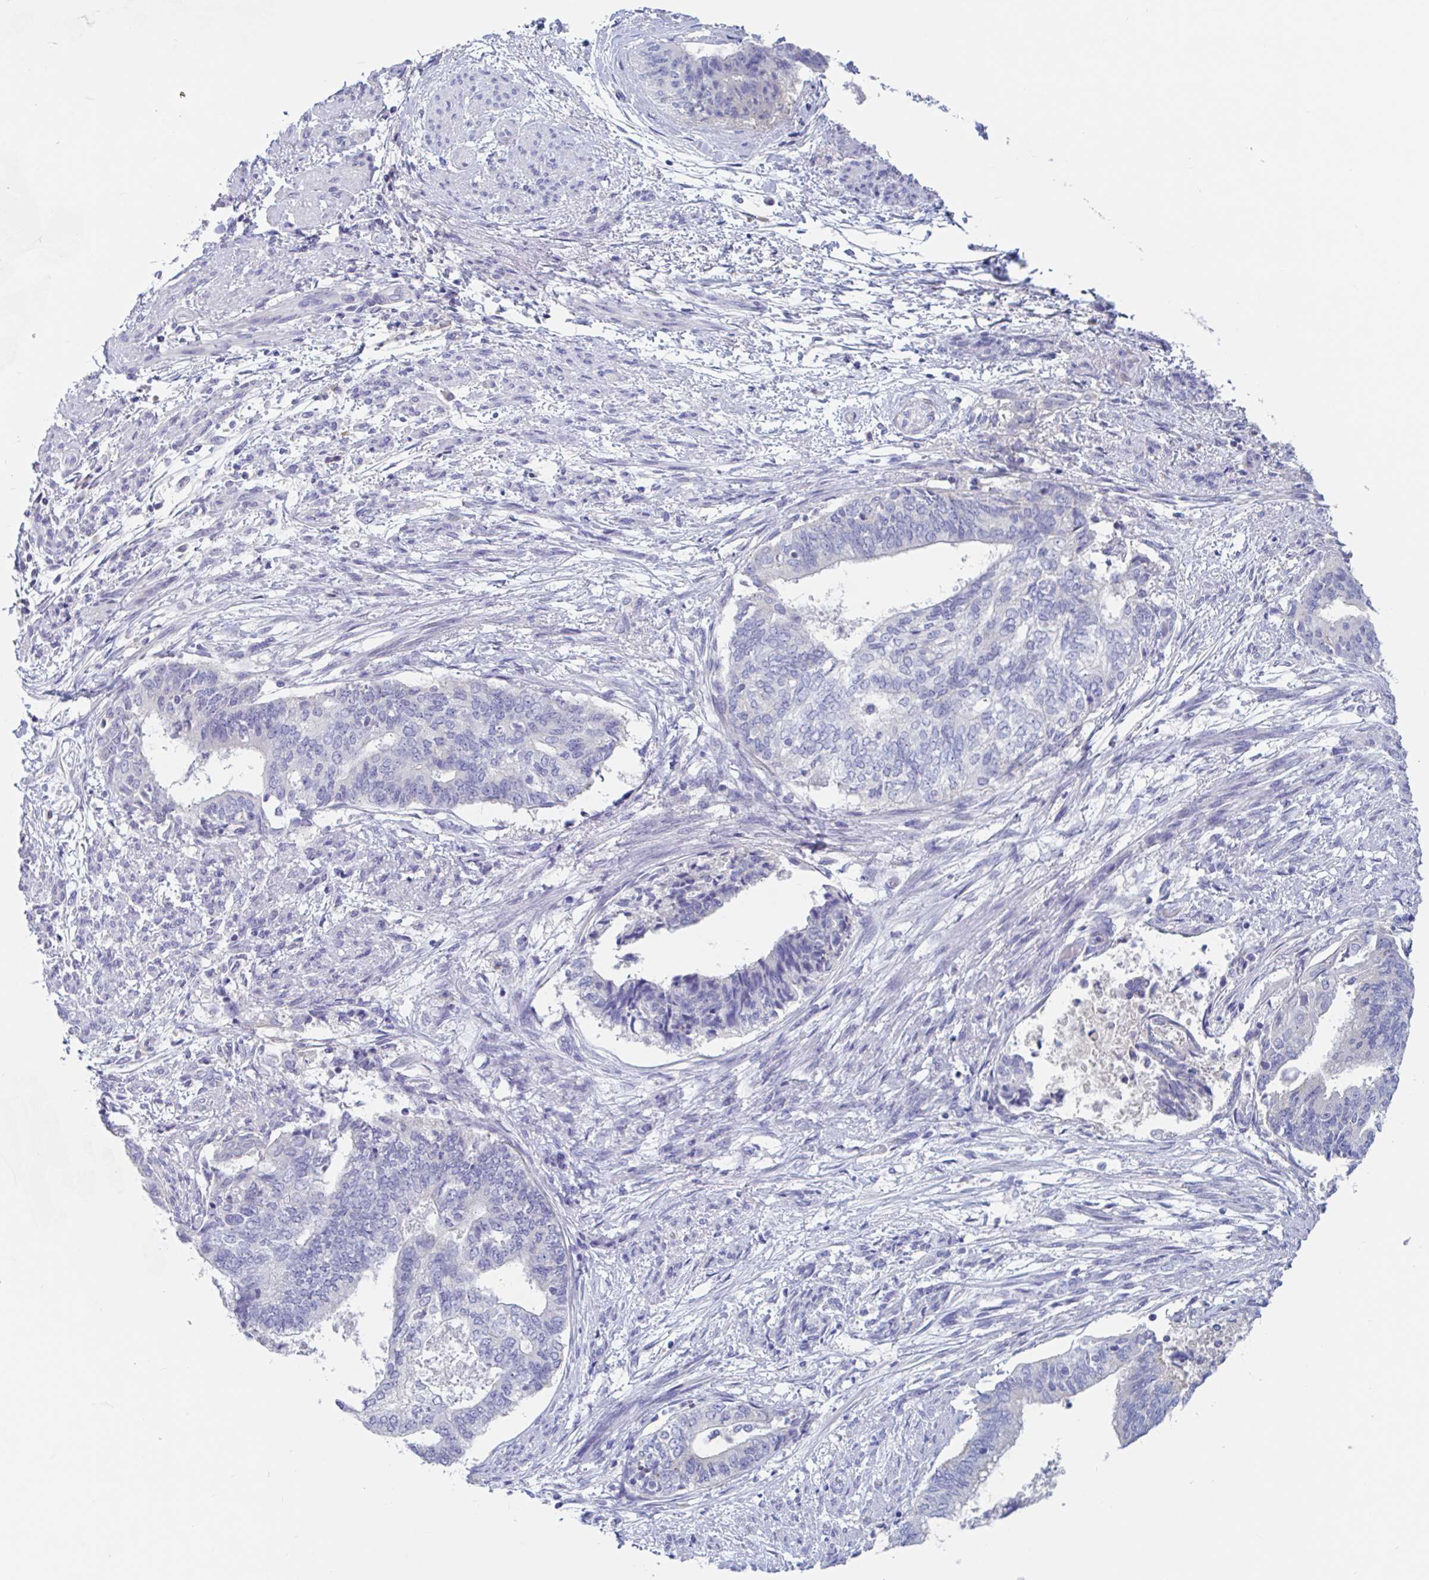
{"staining": {"intensity": "negative", "quantity": "none", "location": "none"}, "tissue": "endometrial cancer", "cell_type": "Tumor cells", "image_type": "cancer", "snomed": [{"axis": "morphology", "description": "Adenocarcinoma, NOS"}, {"axis": "topography", "description": "Endometrium"}], "caption": "This is an IHC histopathology image of human endometrial adenocarcinoma. There is no expression in tumor cells.", "gene": "ZNHIT2", "patient": {"sex": "female", "age": 65}}